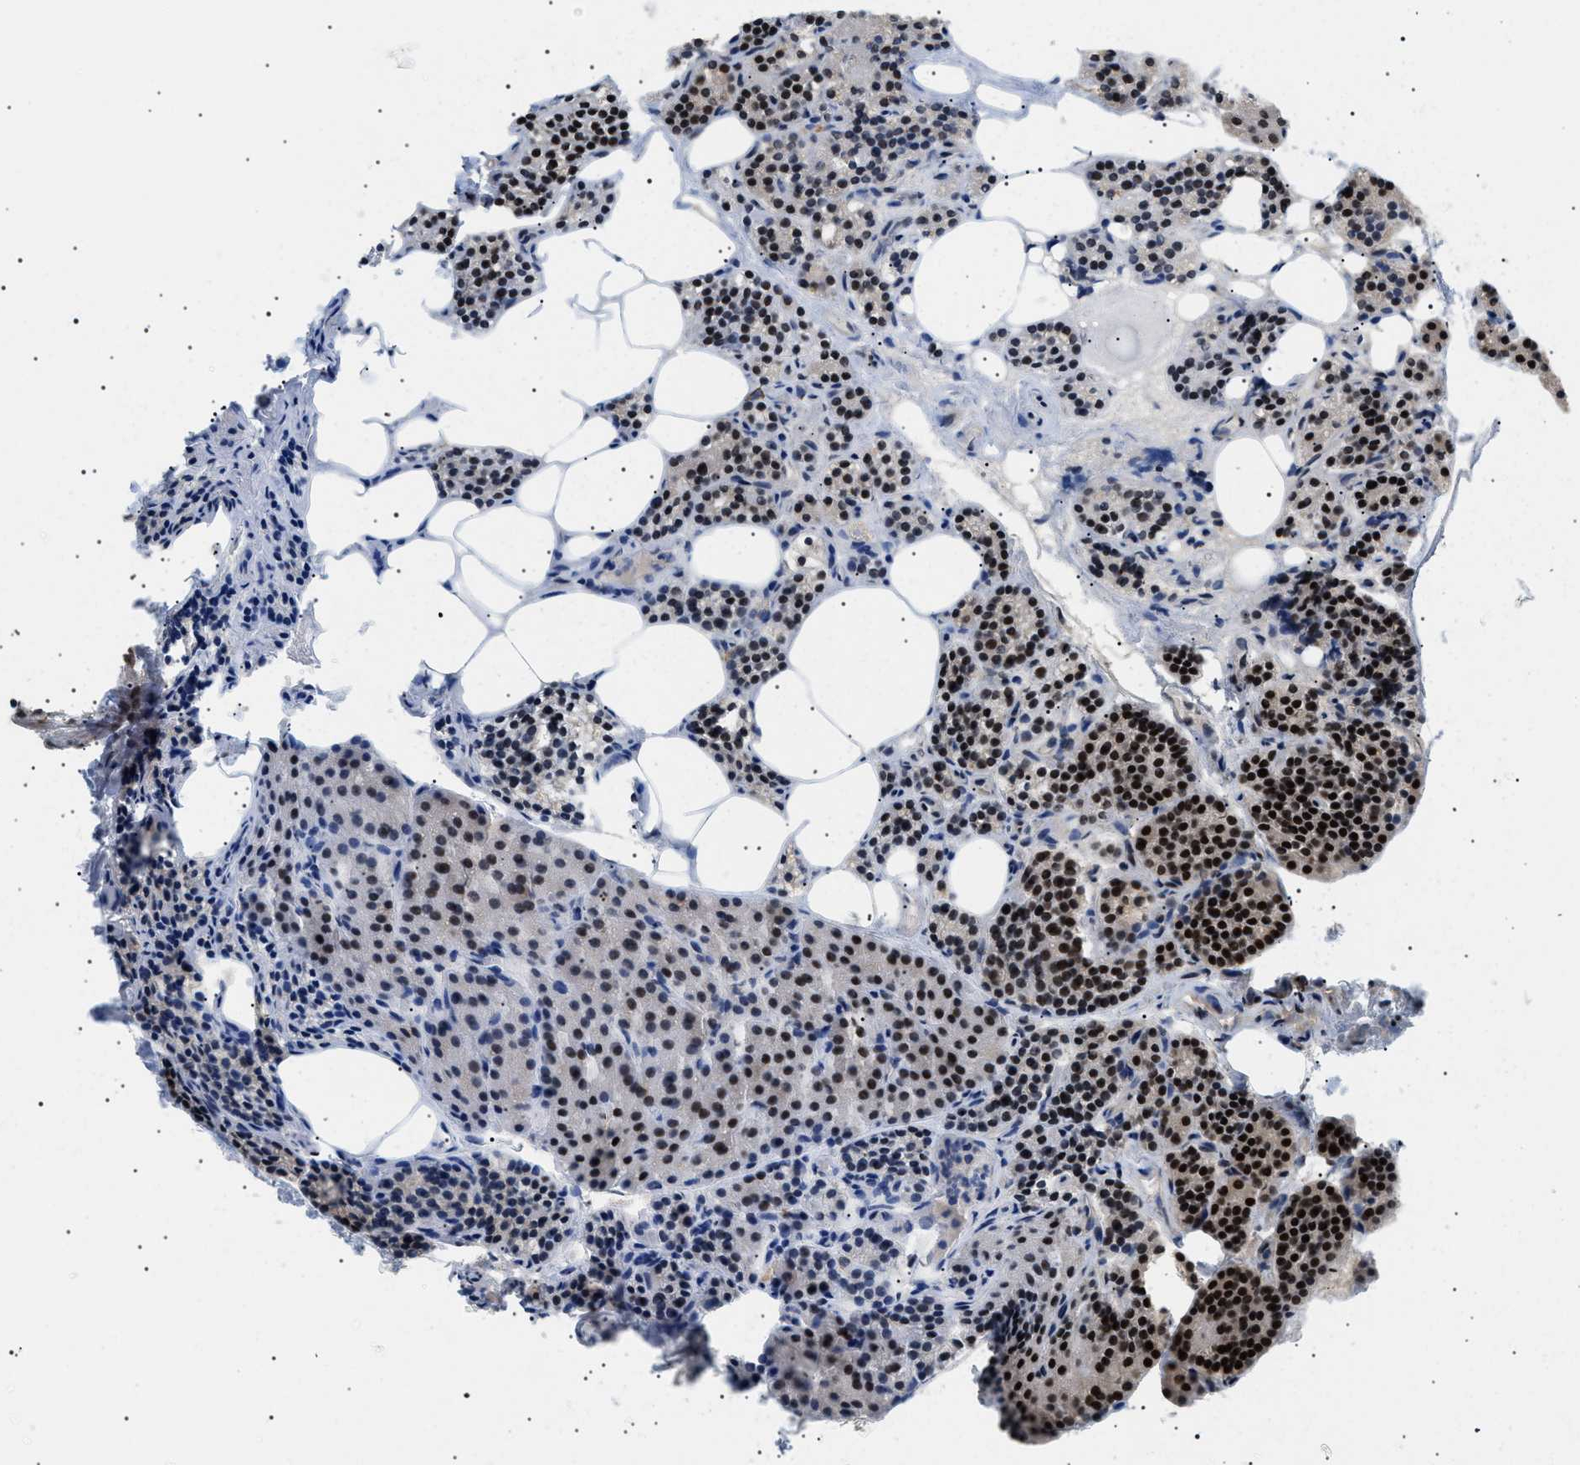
{"staining": {"intensity": "strong", "quantity": ">75%", "location": "cytoplasmic/membranous,nuclear"}, "tissue": "parathyroid gland", "cell_type": "Glandular cells", "image_type": "normal", "snomed": [{"axis": "morphology", "description": "Normal tissue, NOS"}, {"axis": "morphology", "description": "Adenoma, NOS"}, {"axis": "topography", "description": "Parathyroid gland"}], "caption": "The micrograph displays staining of benign parathyroid gland, revealing strong cytoplasmic/membranous,nuclear protein expression (brown color) within glandular cells.", "gene": "RBM15", "patient": {"sex": "female", "age": 74}}